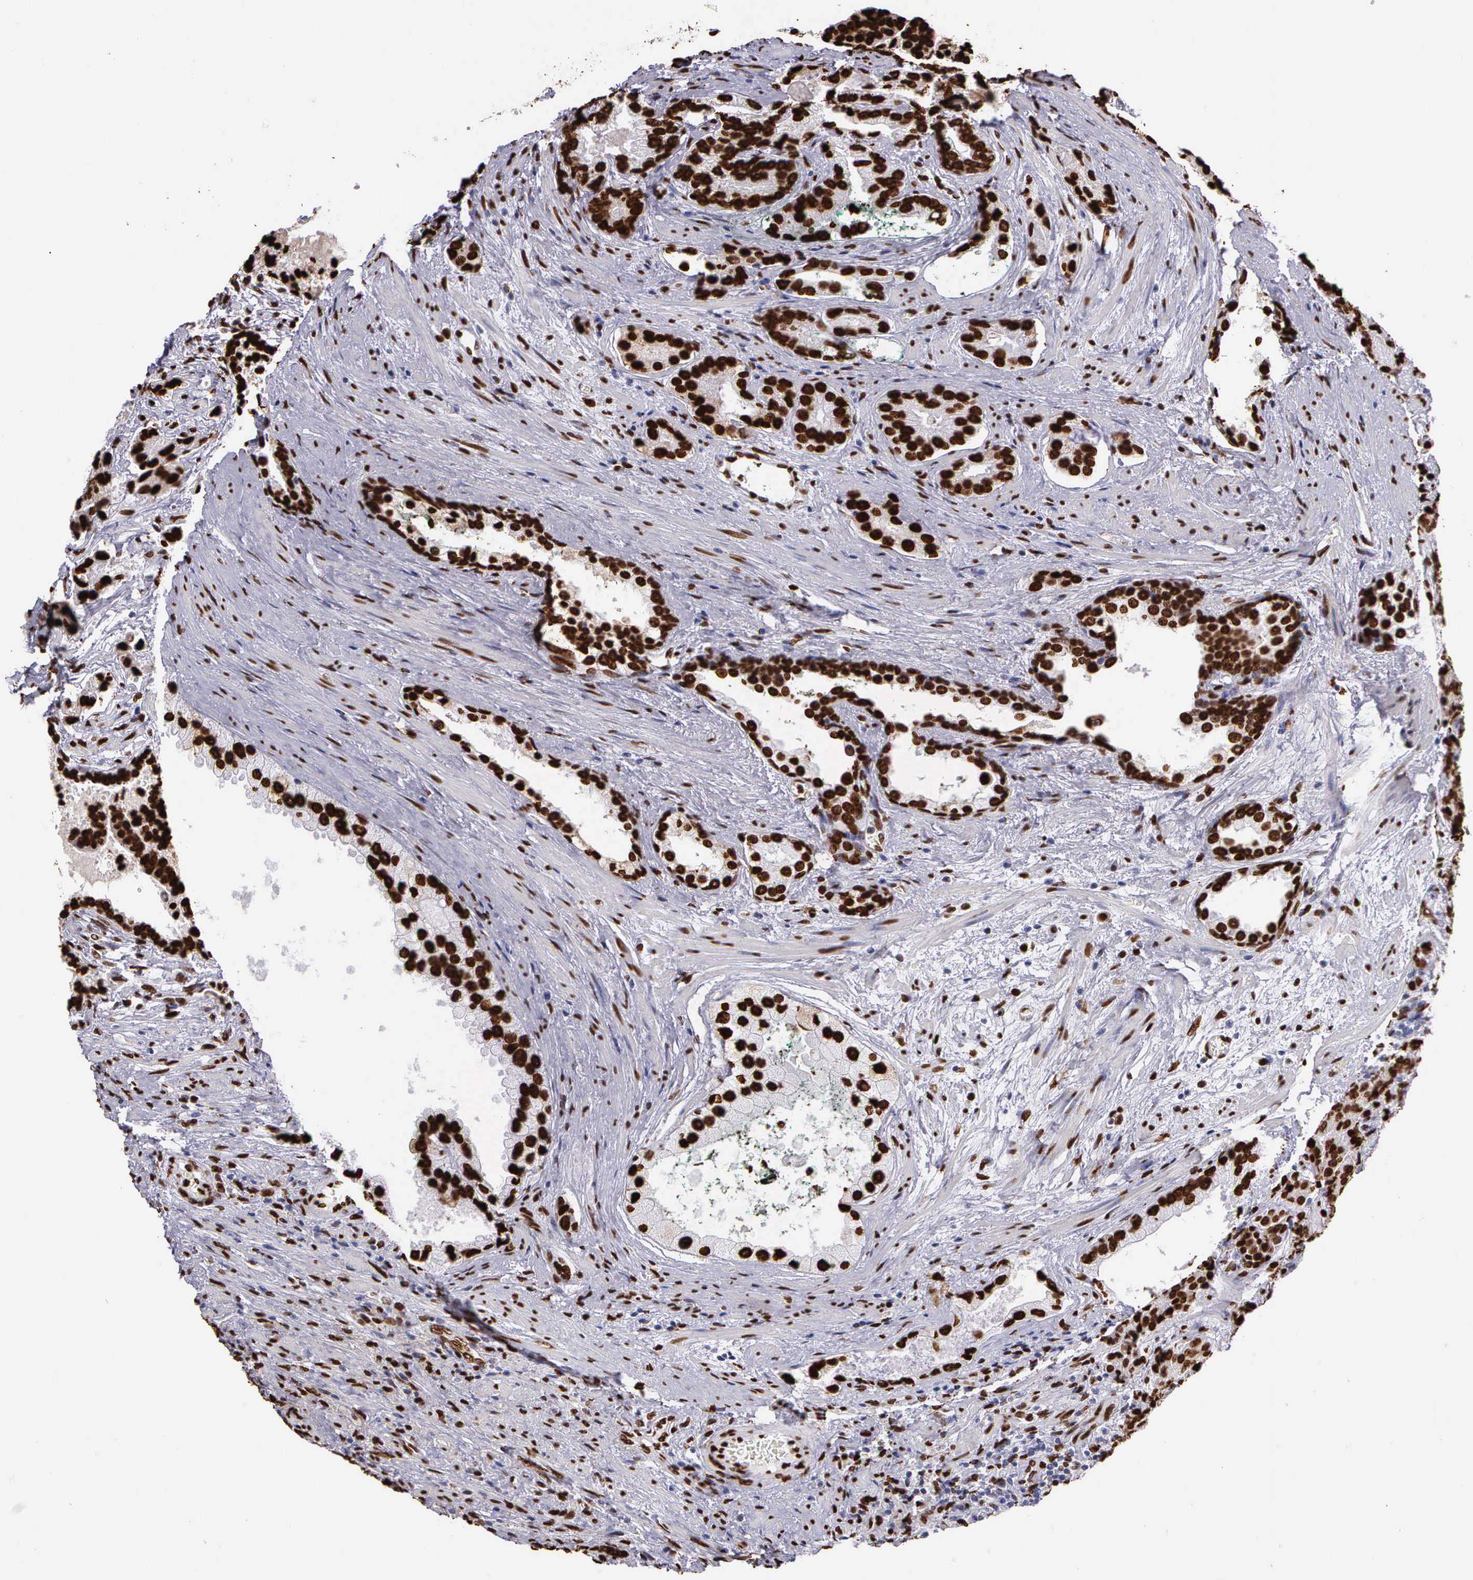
{"staining": {"intensity": "strong", "quantity": ">75%", "location": "nuclear"}, "tissue": "prostate cancer", "cell_type": "Tumor cells", "image_type": "cancer", "snomed": [{"axis": "morphology", "description": "Adenocarcinoma, Medium grade"}, {"axis": "topography", "description": "Prostate"}], "caption": "Immunohistochemical staining of human prostate cancer (medium-grade adenocarcinoma) shows high levels of strong nuclear staining in about >75% of tumor cells.", "gene": "H1-0", "patient": {"sex": "male", "age": 70}}